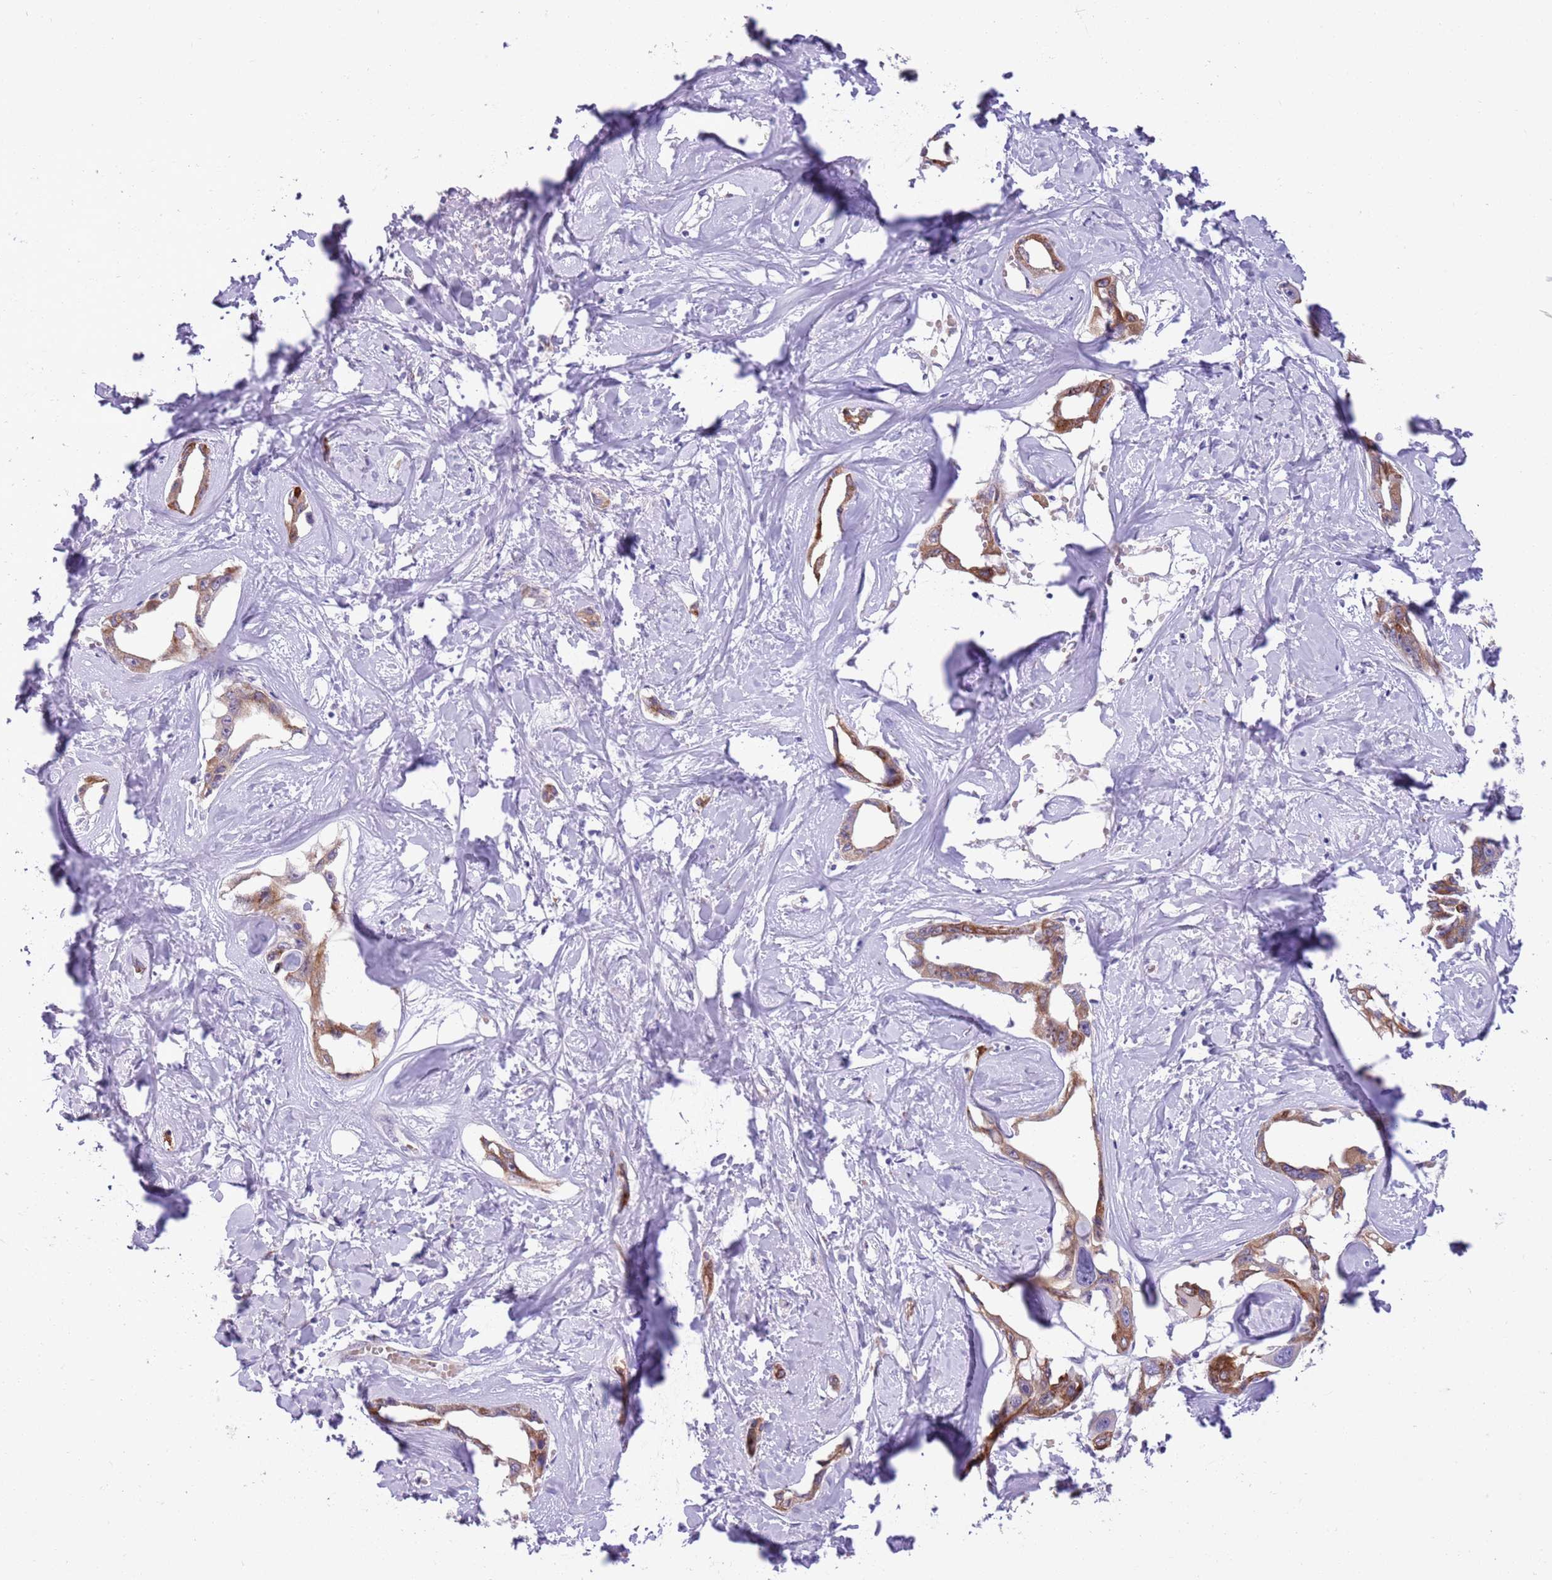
{"staining": {"intensity": "moderate", "quantity": "25%-75%", "location": "cytoplasmic/membranous"}, "tissue": "liver cancer", "cell_type": "Tumor cells", "image_type": "cancer", "snomed": [{"axis": "morphology", "description": "Cholangiocarcinoma"}, {"axis": "topography", "description": "Liver"}], "caption": "Liver cancer (cholangiocarcinoma) stained with a brown dye demonstrates moderate cytoplasmic/membranous positive expression in approximately 25%-75% of tumor cells.", "gene": "MRPL32", "patient": {"sex": "male", "age": 59}}